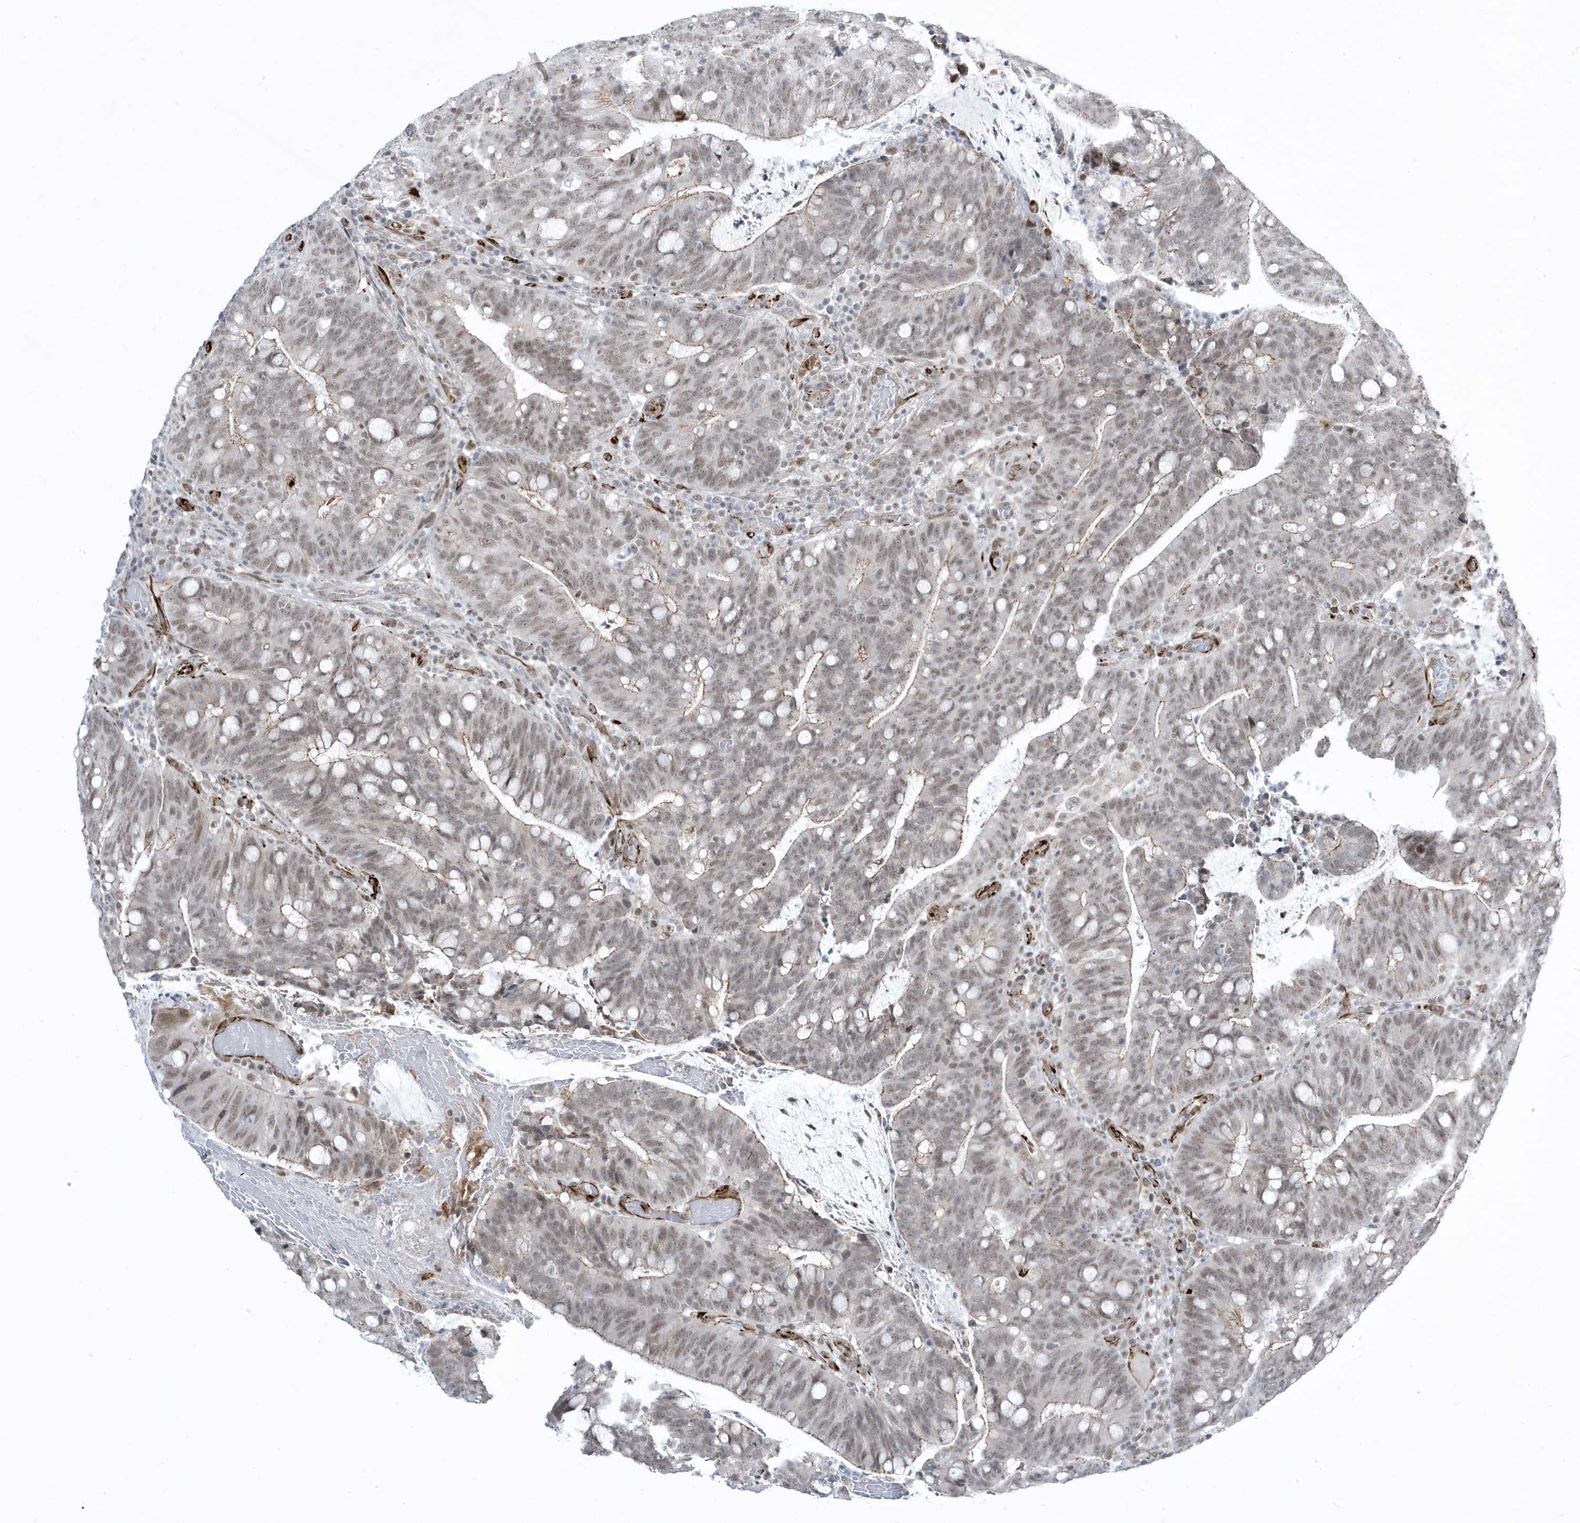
{"staining": {"intensity": "weak", "quantity": ">75%", "location": "nuclear"}, "tissue": "colorectal cancer", "cell_type": "Tumor cells", "image_type": "cancer", "snomed": [{"axis": "morphology", "description": "Adenocarcinoma, NOS"}, {"axis": "topography", "description": "Colon"}], "caption": "Colorectal cancer (adenocarcinoma) tissue displays weak nuclear expression in approximately >75% of tumor cells", "gene": "ADAMTSL3", "patient": {"sex": "female", "age": 66}}